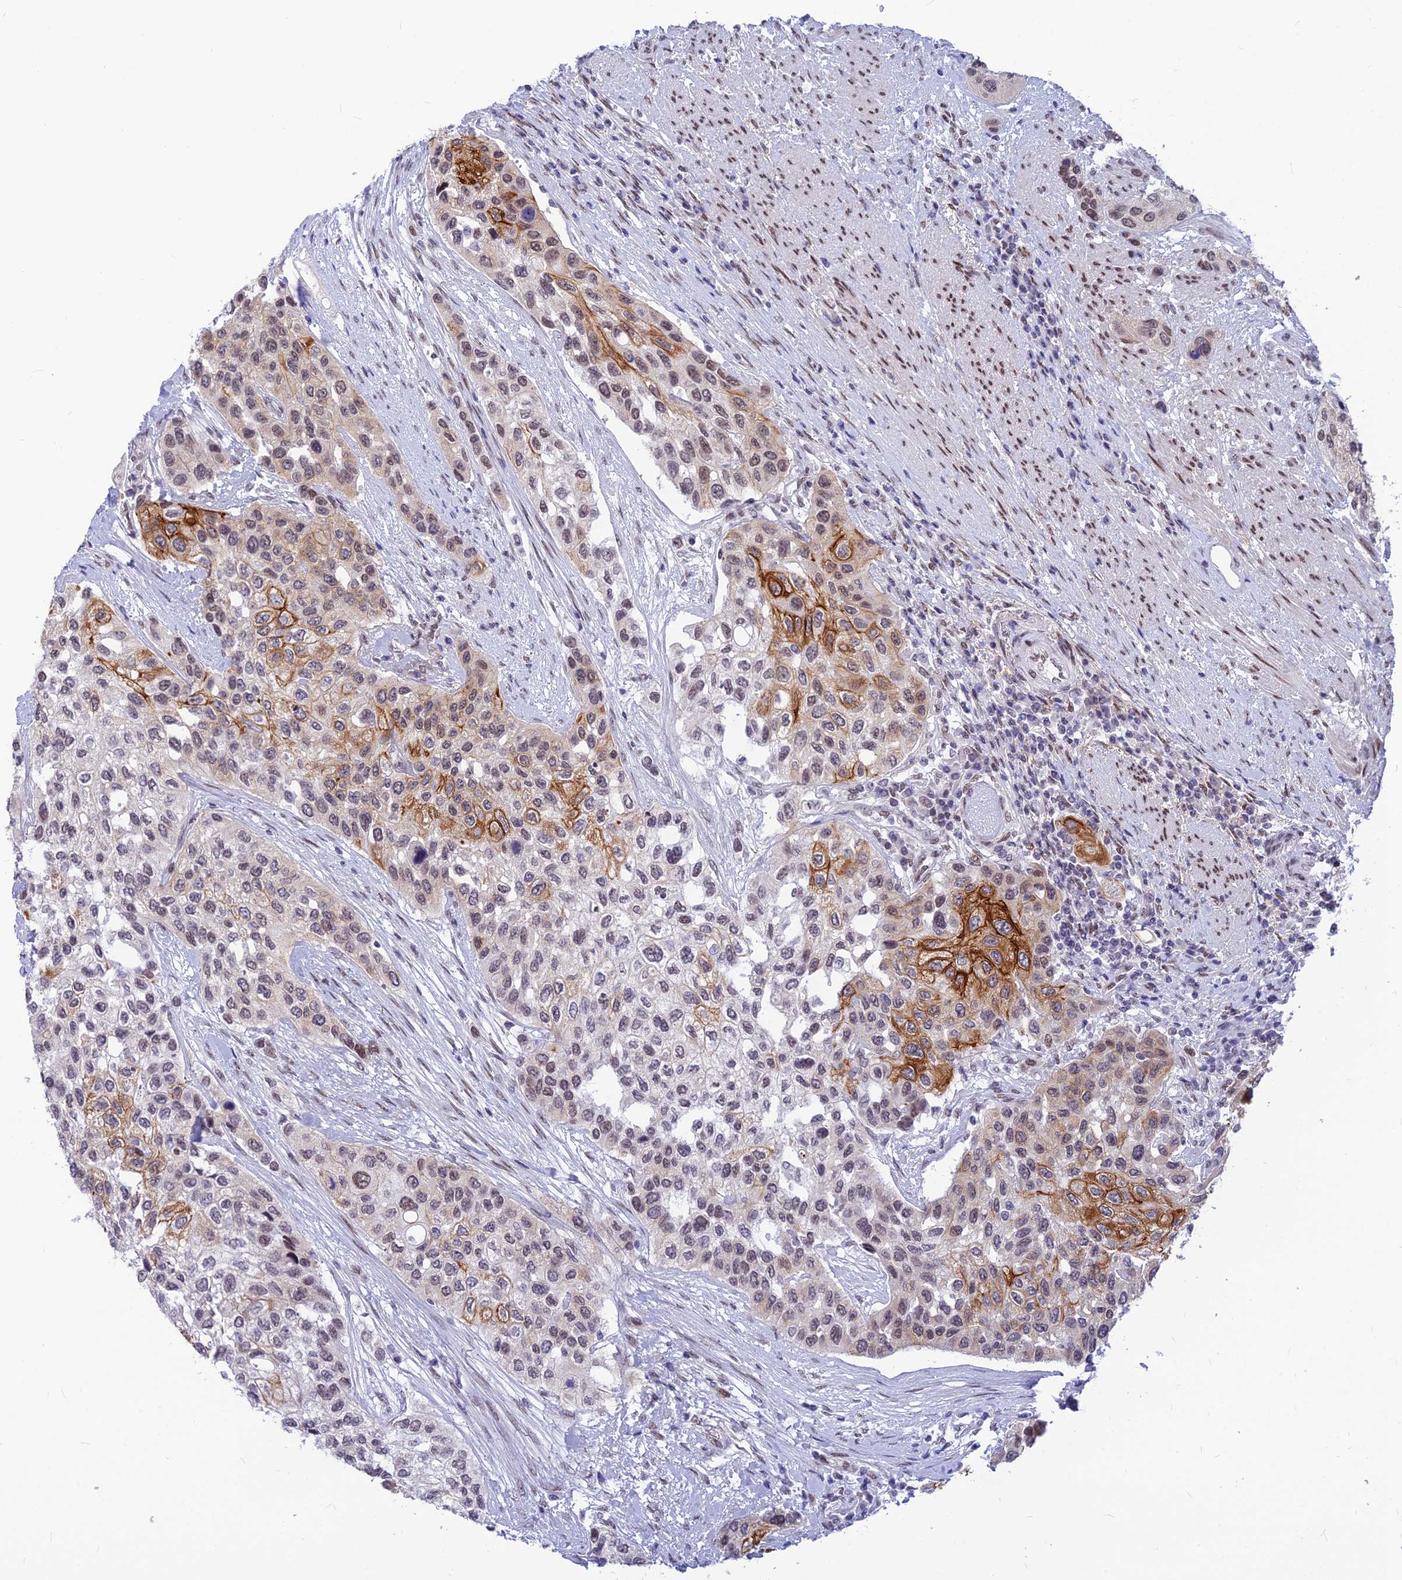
{"staining": {"intensity": "strong", "quantity": "<25%", "location": "cytoplasmic/membranous"}, "tissue": "urothelial cancer", "cell_type": "Tumor cells", "image_type": "cancer", "snomed": [{"axis": "morphology", "description": "Normal tissue, NOS"}, {"axis": "morphology", "description": "Urothelial carcinoma, High grade"}, {"axis": "topography", "description": "Vascular tissue"}, {"axis": "topography", "description": "Urinary bladder"}], "caption": "A photomicrograph of high-grade urothelial carcinoma stained for a protein demonstrates strong cytoplasmic/membranous brown staining in tumor cells.", "gene": "KCTD13", "patient": {"sex": "female", "age": 56}}